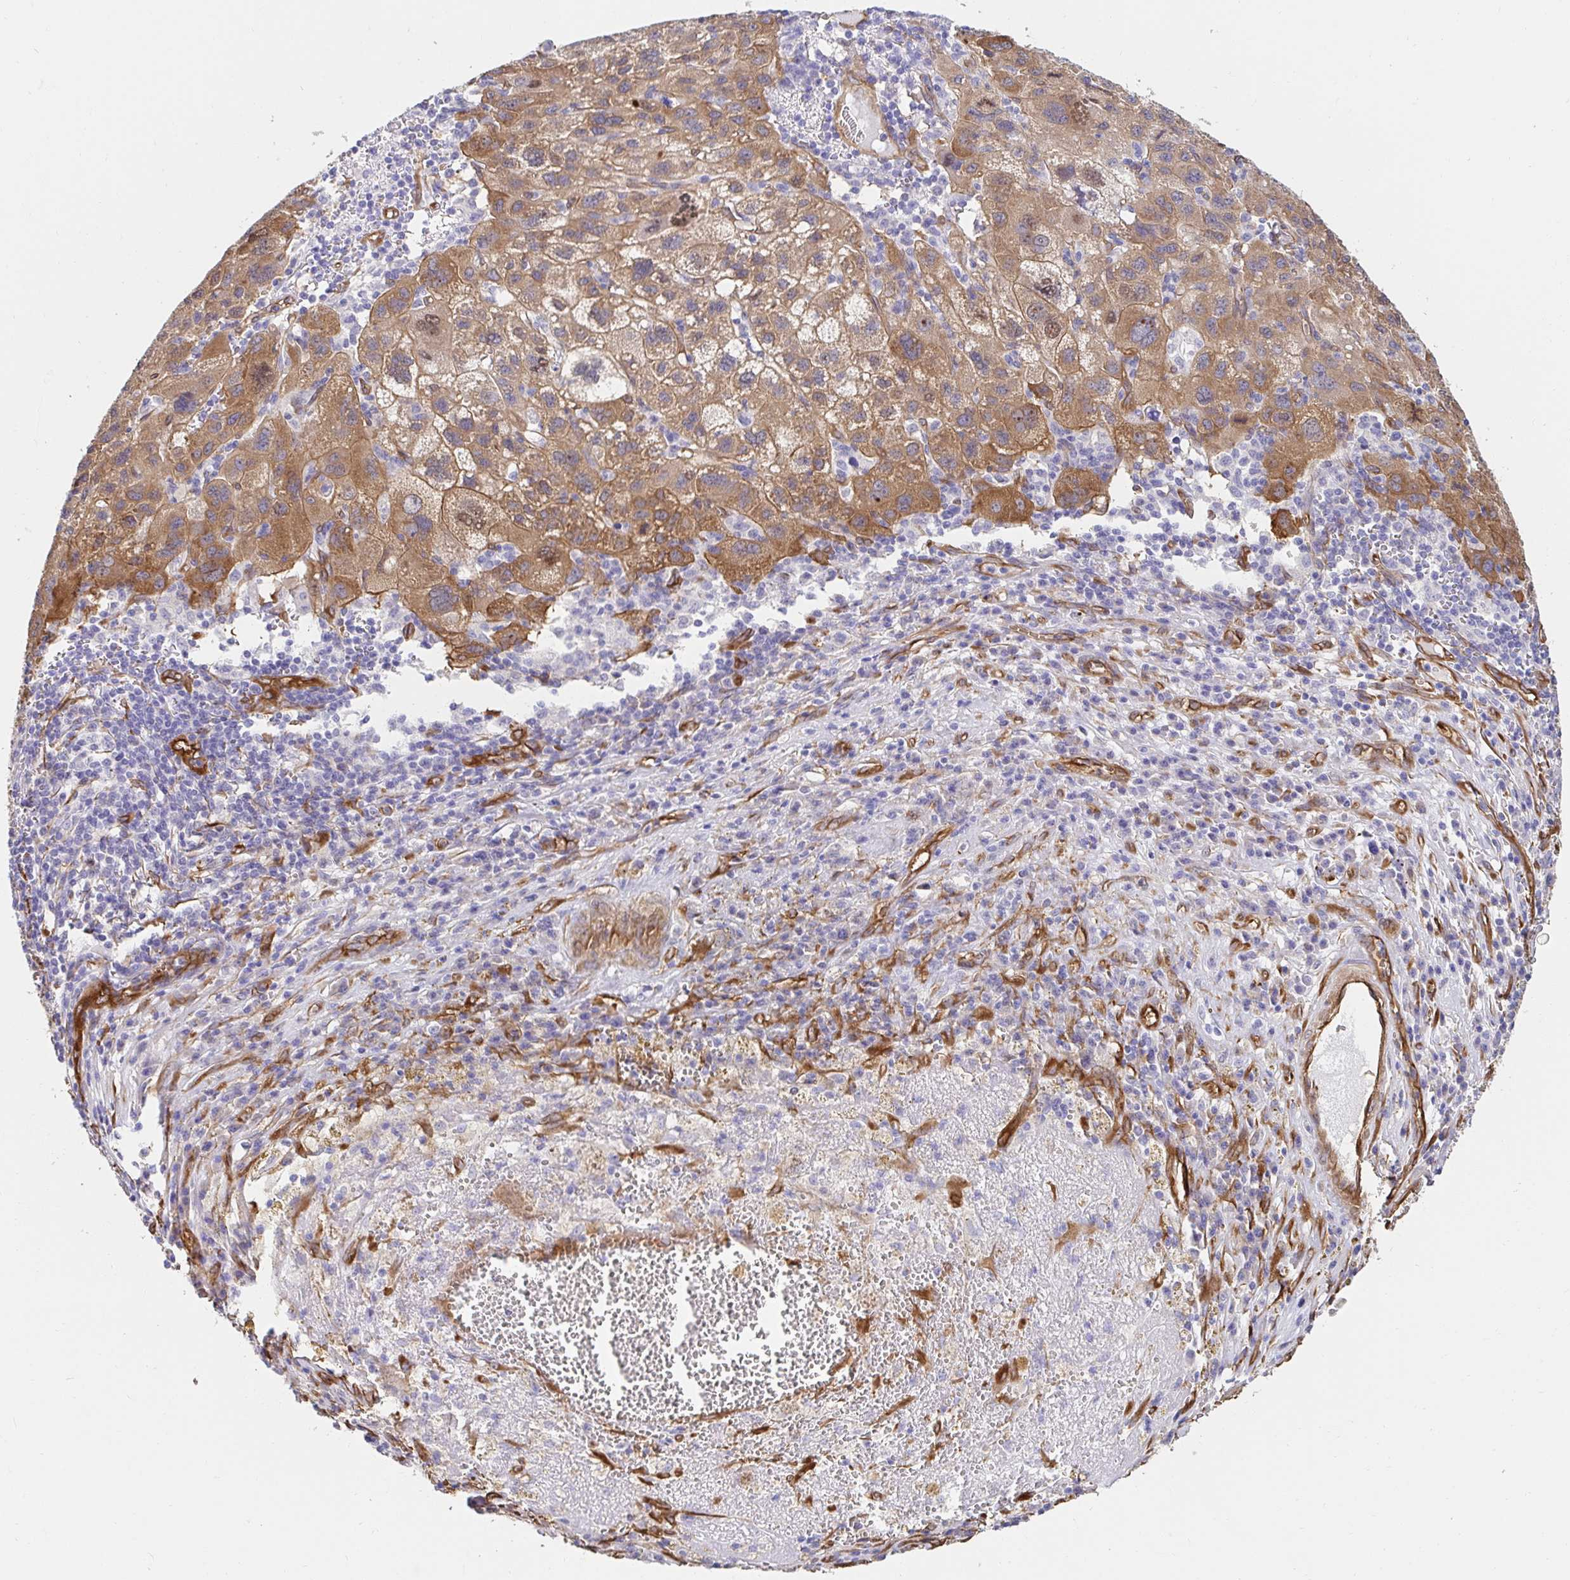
{"staining": {"intensity": "moderate", "quantity": ">75%", "location": "cytoplasmic/membranous"}, "tissue": "liver cancer", "cell_type": "Tumor cells", "image_type": "cancer", "snomed": [{"axis": "morphology", "description": "Carcinoma, Hepatocellular, NOS"}, {"axis": "topography", "description": "Liver"}], "caption": "Immunohistochemistry (IHC) micrograph of liver hepatocellular carcinoma stained for a protein (brown), which shows medium levels of moderate cytoplasmic/membranous staining in about >75% of tumor cells.", "gene": "CTTN", "patient": {"sex": "female", "age": 77}}